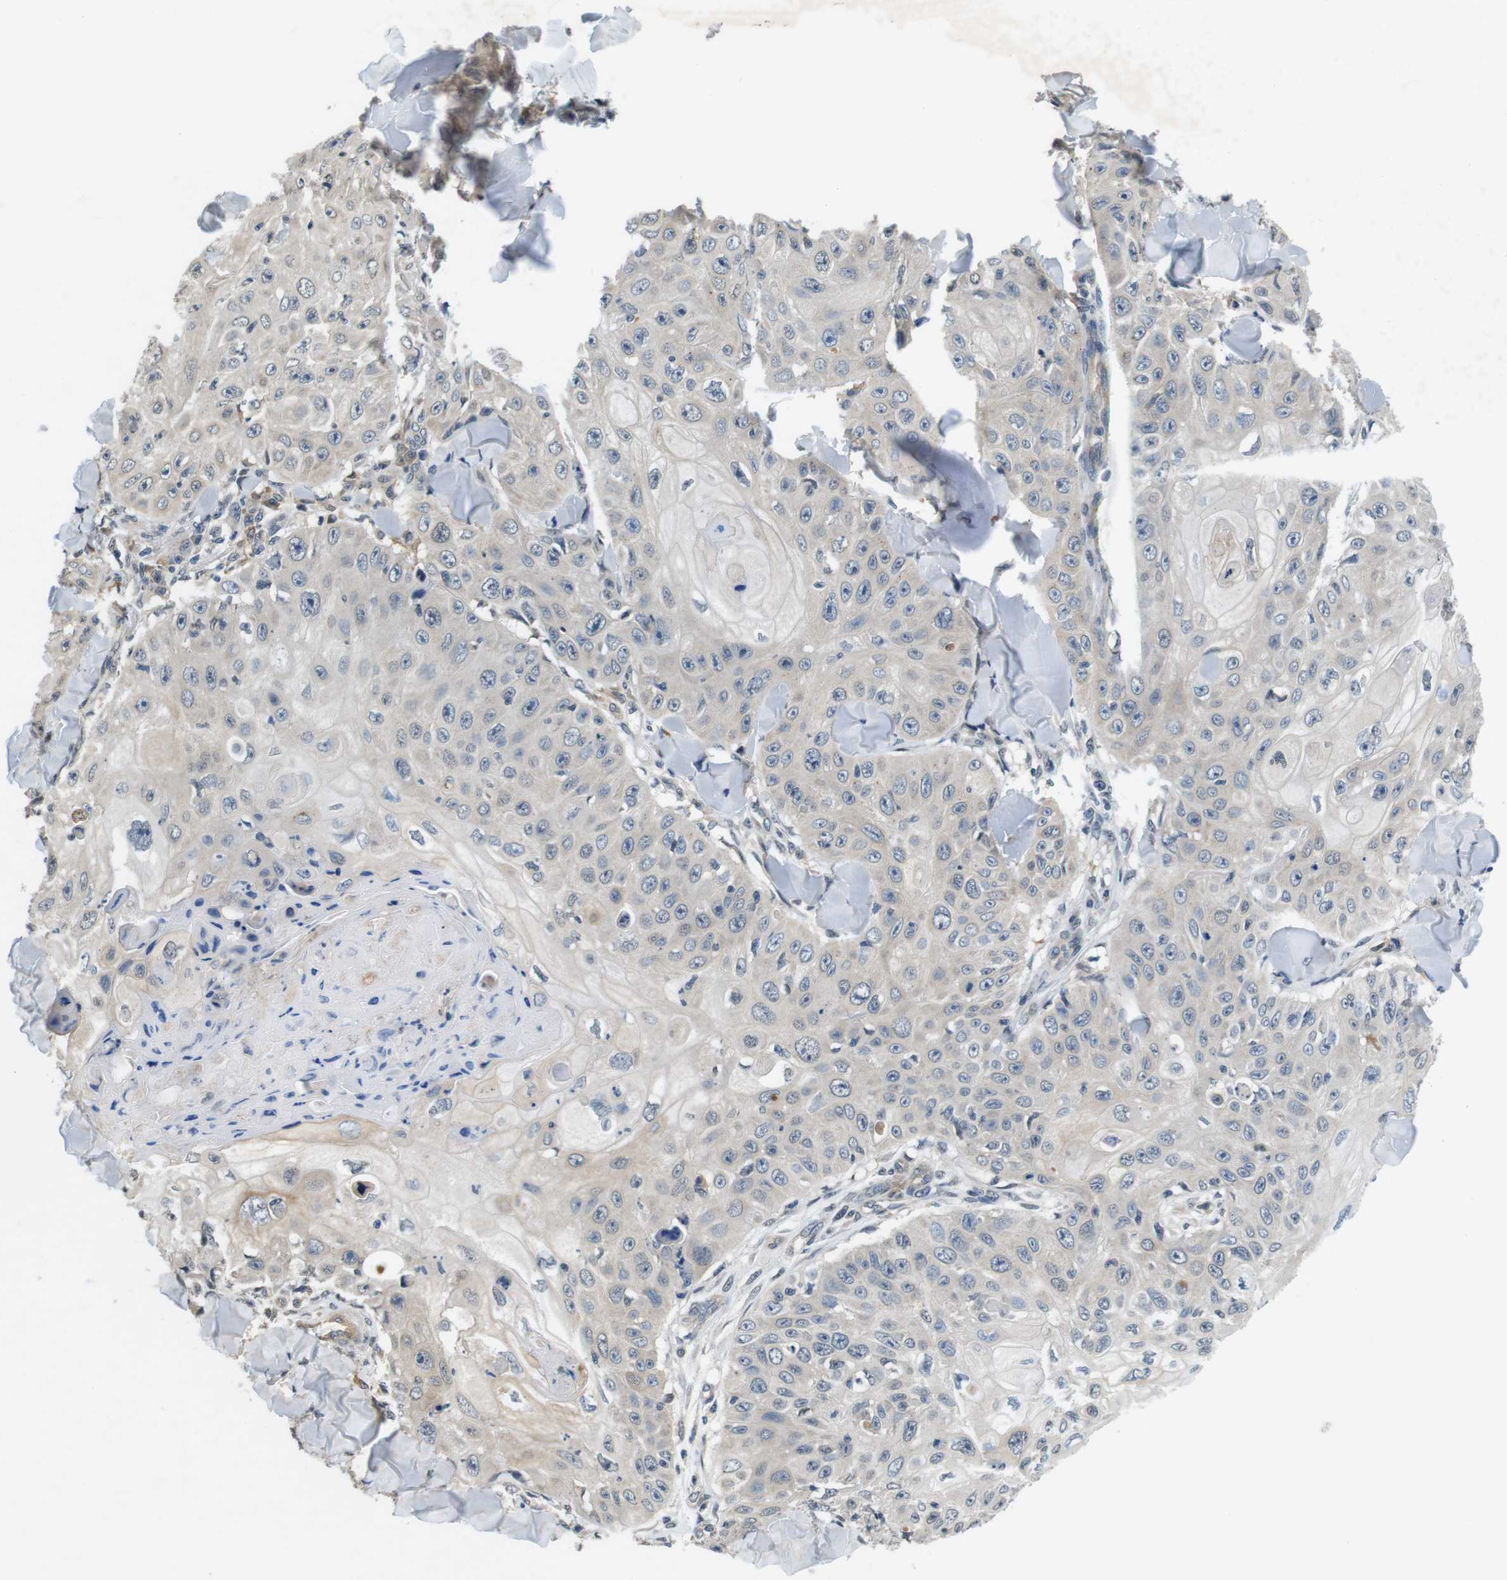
{"staining": {"intensity": "negative", "quantity": "none", "location": "none"}, "tissue": "skin cancer", "cell_type": "Tumor cells", "image_type": "cancer", "snomed": [{"axis": "morphology", "description": "Squamous cell carcinoma, NOS"}, {"axis": "topography", "description": "Skin"}], "caption": "This histopathology image is of skin cancer stained with IHC to label a protein in brown with the nuclei are counter-stained blue. There is no staining in tumor cells.", "gene": "CD163L1", "patient": {"sex": "male", "age": 86}}